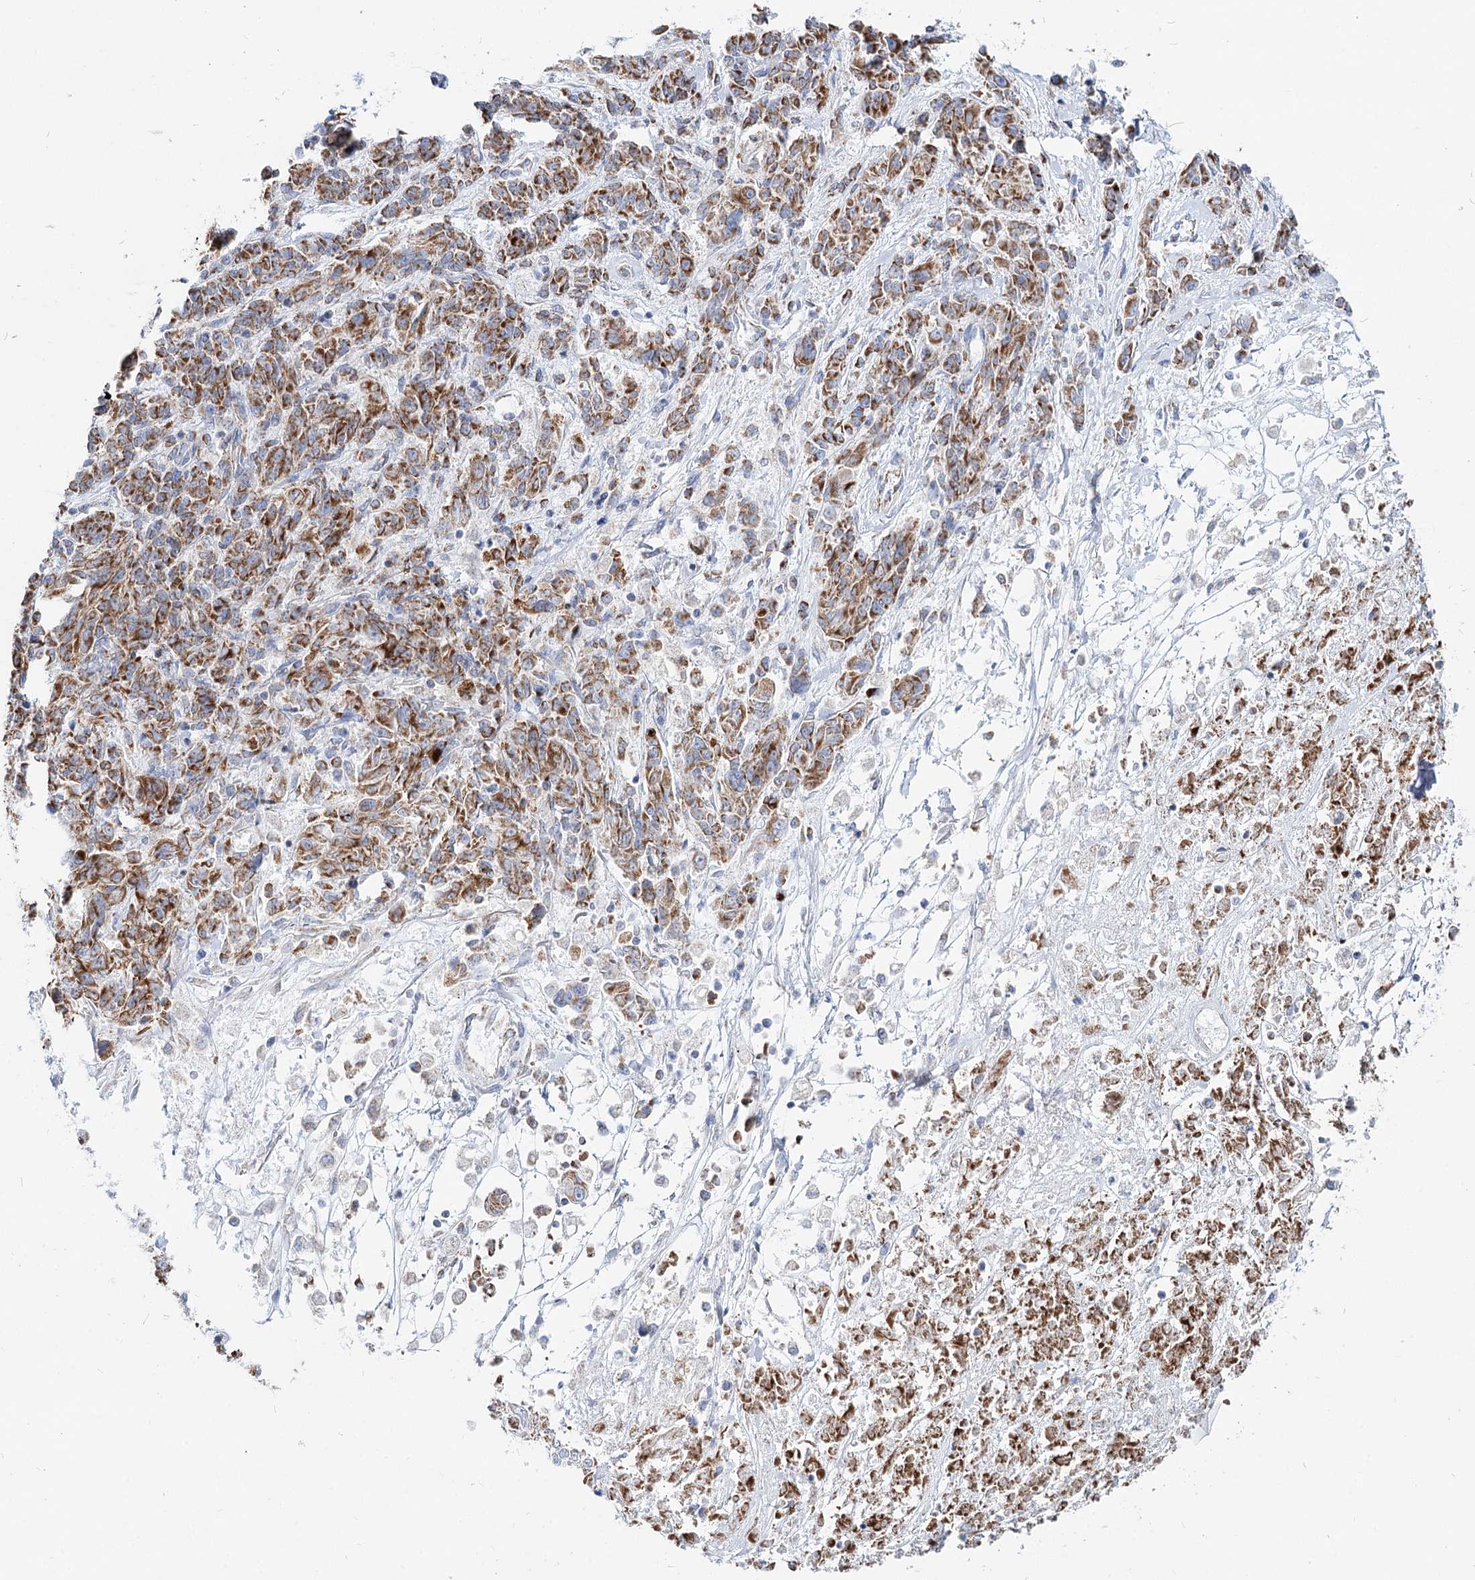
{"staining": {"intensity": "strong", "quantity": ">75%", "location": "cytoplasmic/membranous"}, "tissue": "melanoma", "cell_type": "Tumor cells", "image_type": "cancer", "snomed": [{"axis": "morphology", "description": "Malignant melanoma, NOS"}, {"axis": "topography", "description": "Skin"}], "caption": "IHC (DAB (3,3'-diaminobenzidine)) staining of malignant melanoma shows strong cytoplasmic/membranous protein staining in about >75% of tumor cells.", "gene": "MCCC2", "patient": {"sex": "male", "age": 53}}